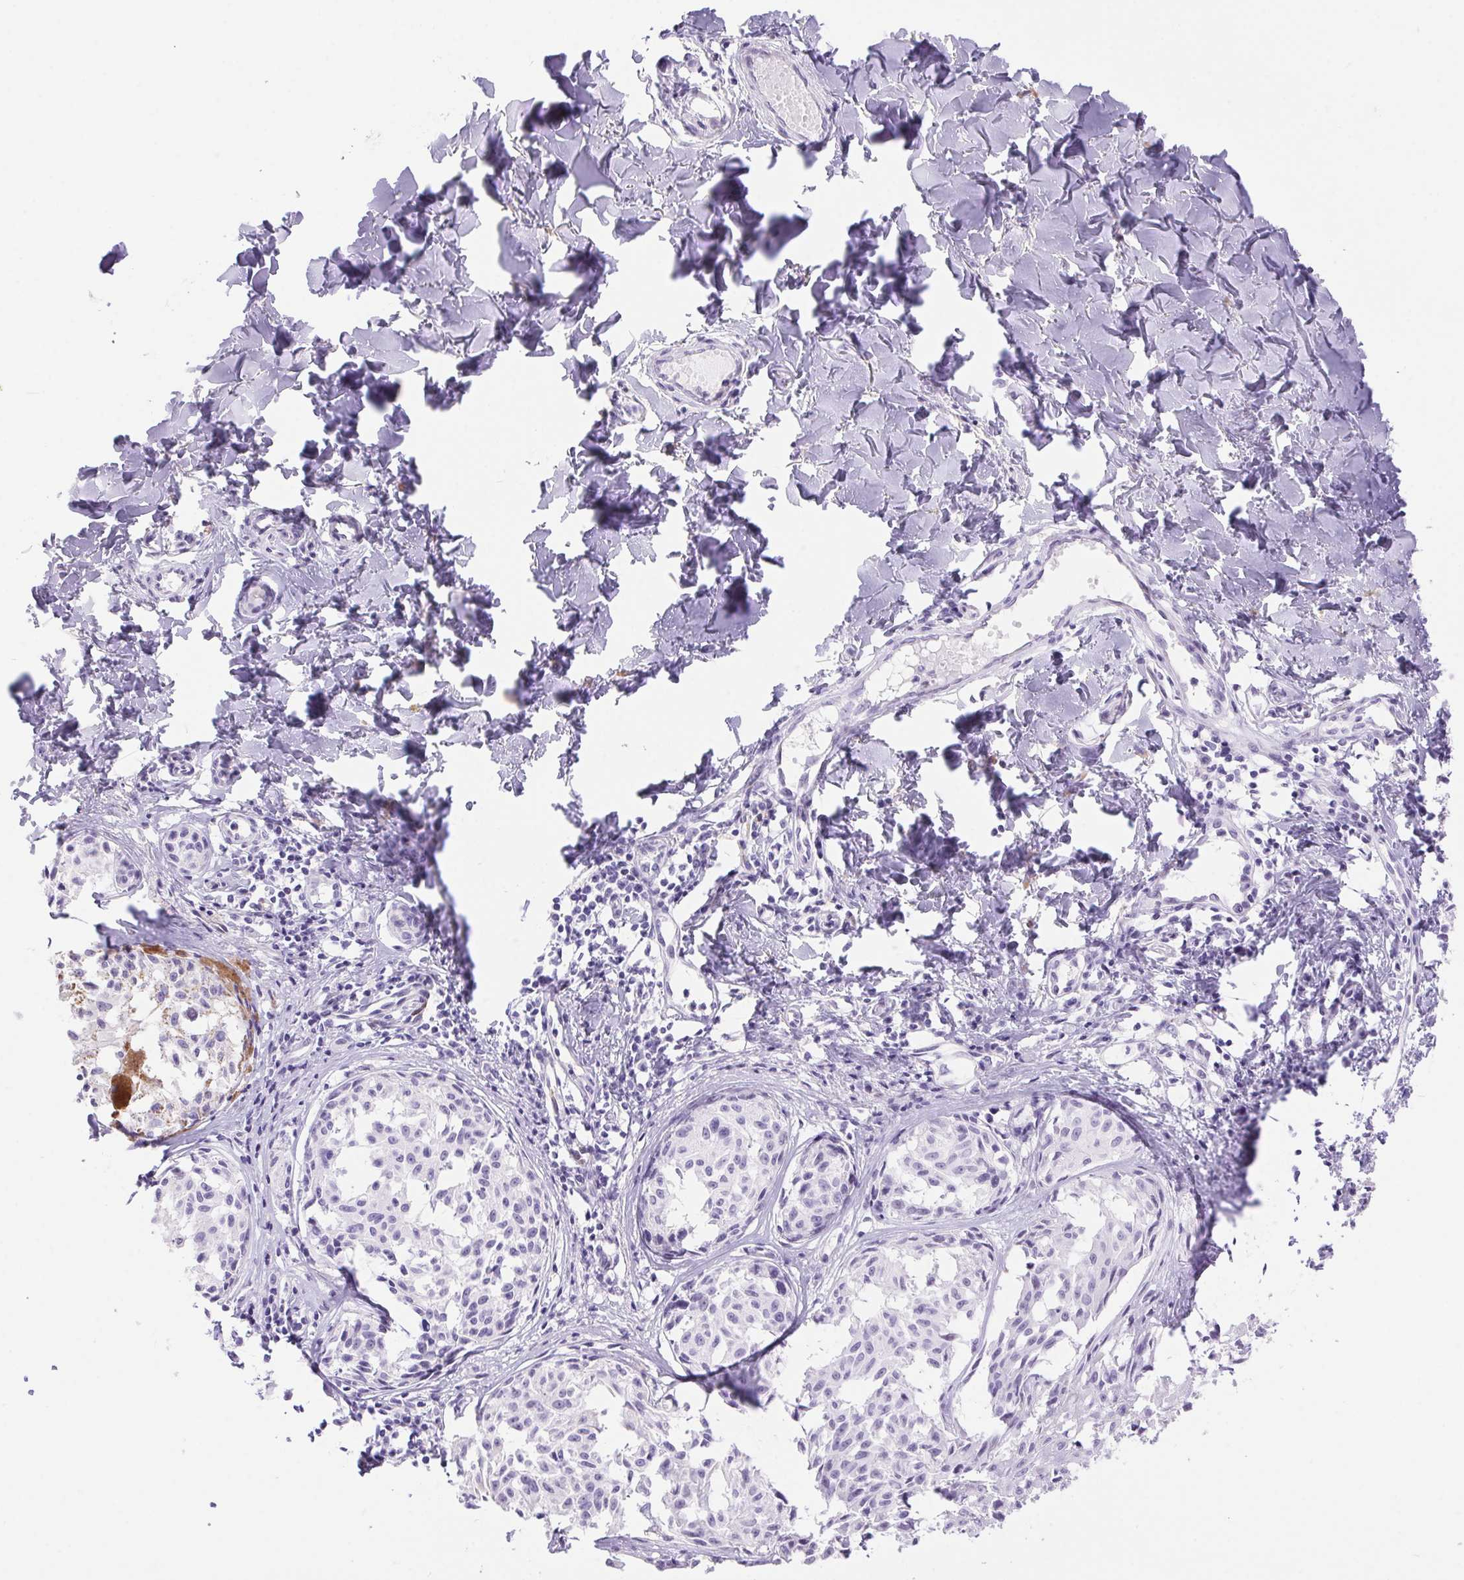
{"staining": {"intensity": "negative", "quantity": "none", "location": "none"}, "tissue": "melanoma", "cell_type": "Tumor cells", "image_type": "cancer", "snomed": [{"axis": "morphology", "description": "Malignant melanoma, NOS"}, {"axis": "topography", "description": "Skin"}], "caption": "Protein analysis of malignant melanoma displays no significant staining in tumor cells. (Immunohistochemistry, brightfield microscopy, high magnification).", "gene": "ERP27", "patient": {"sex": "male", "age": 51}}